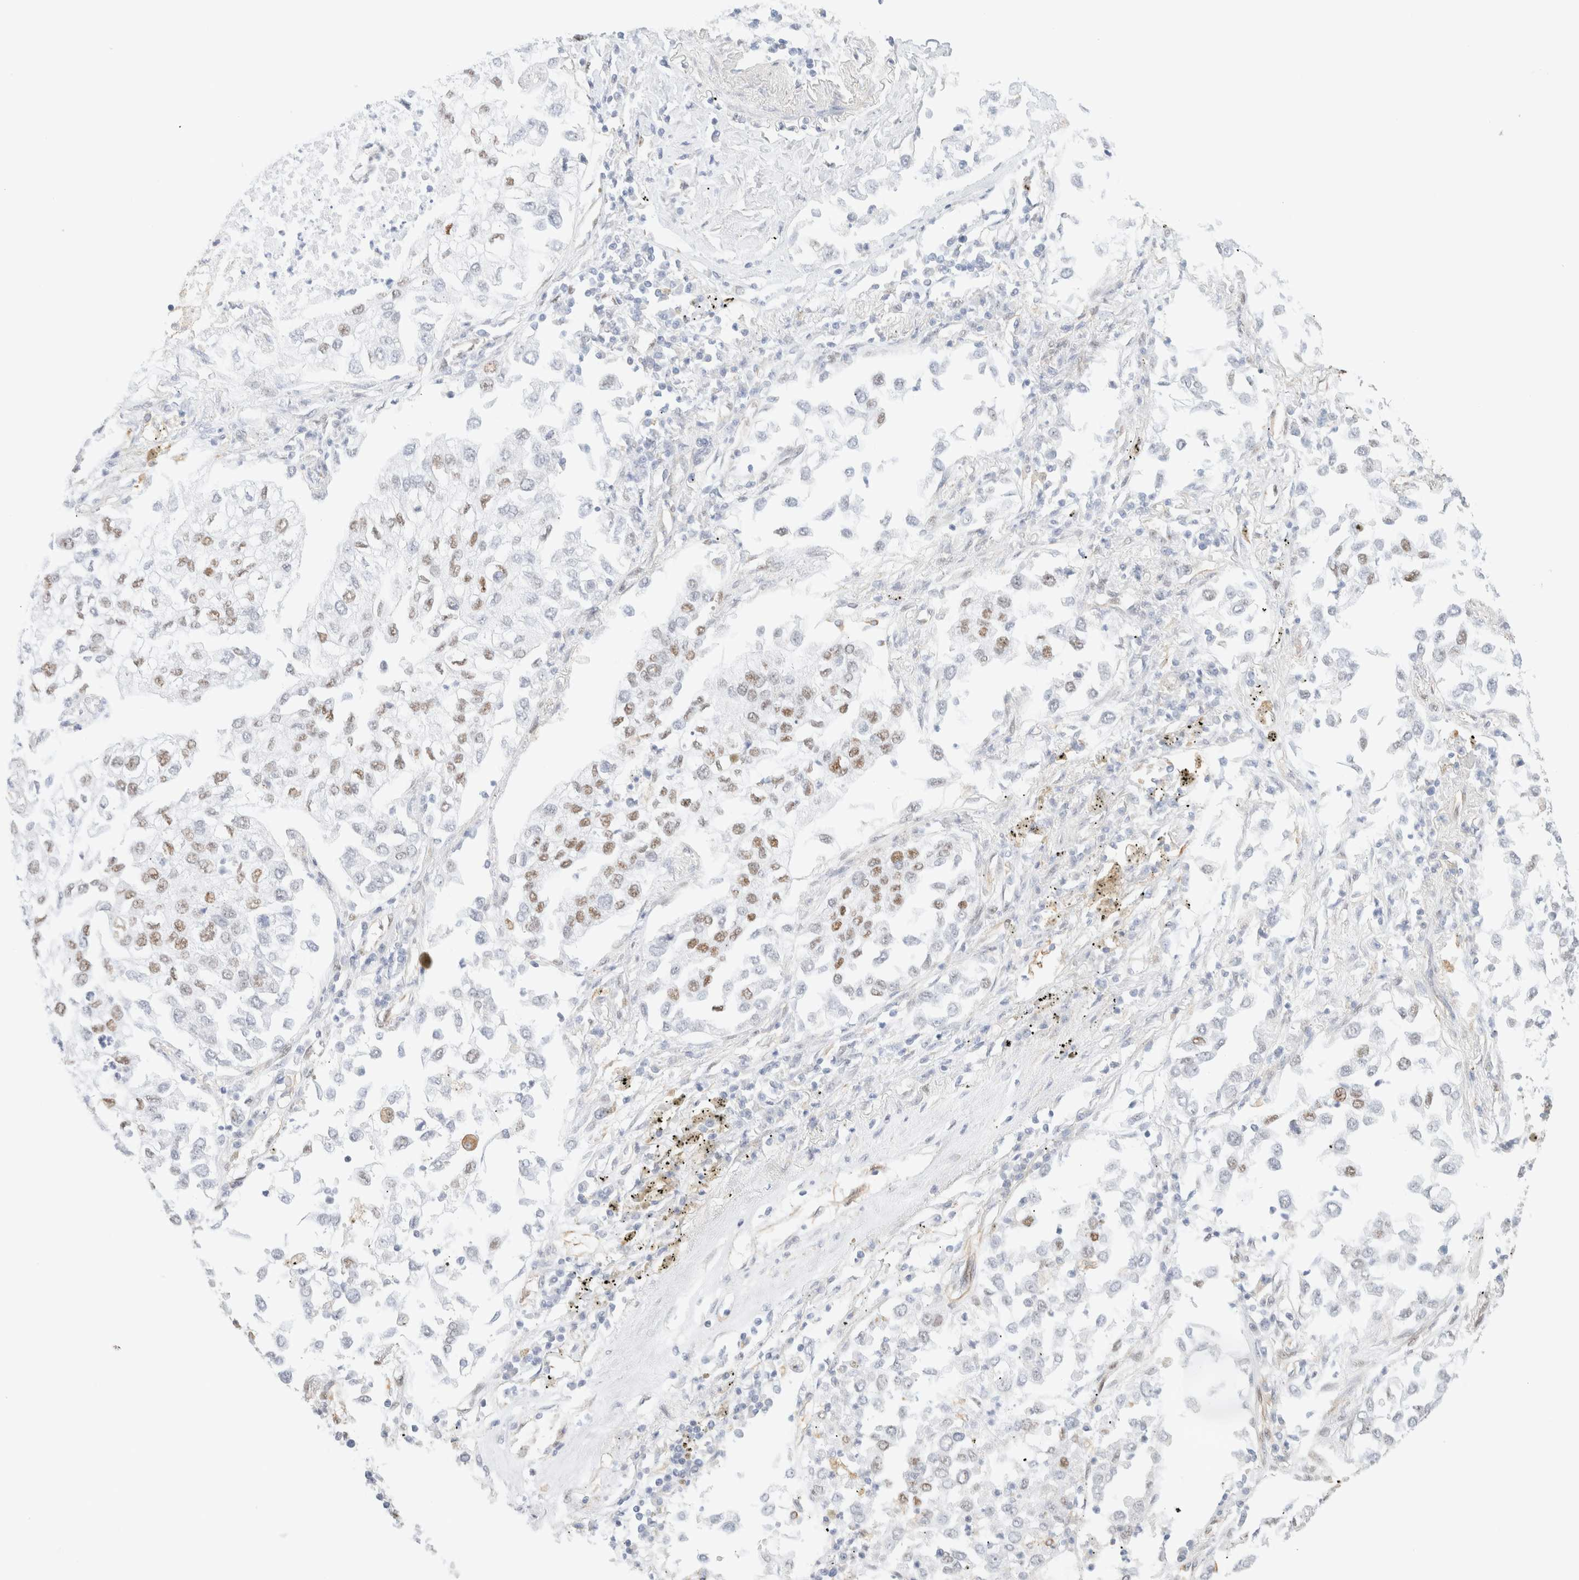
{"staining": {"intensity": "moderate", "quantity": "<25%", "location": "nuclear"}, "tissue": "lung cancer", "cell_type": "Tumor cells", "image_type": "cancer", "snomed": [{"axis": "morphology", "description": "Inflammation, NOS"}, {"axis": "morphology", "description": "Adenocarcinoma, NOS"}, {"axis": "topography", "description": "Lung"}], "caption": "Approximately <25% of tumor cells in lung adenocarcinoma exhibit moderate nuclear protein positivity as visualized by brown immunohistochemical staining.", "gene": "ARID5A", "patient": {"sex": "male", "age": 63}}